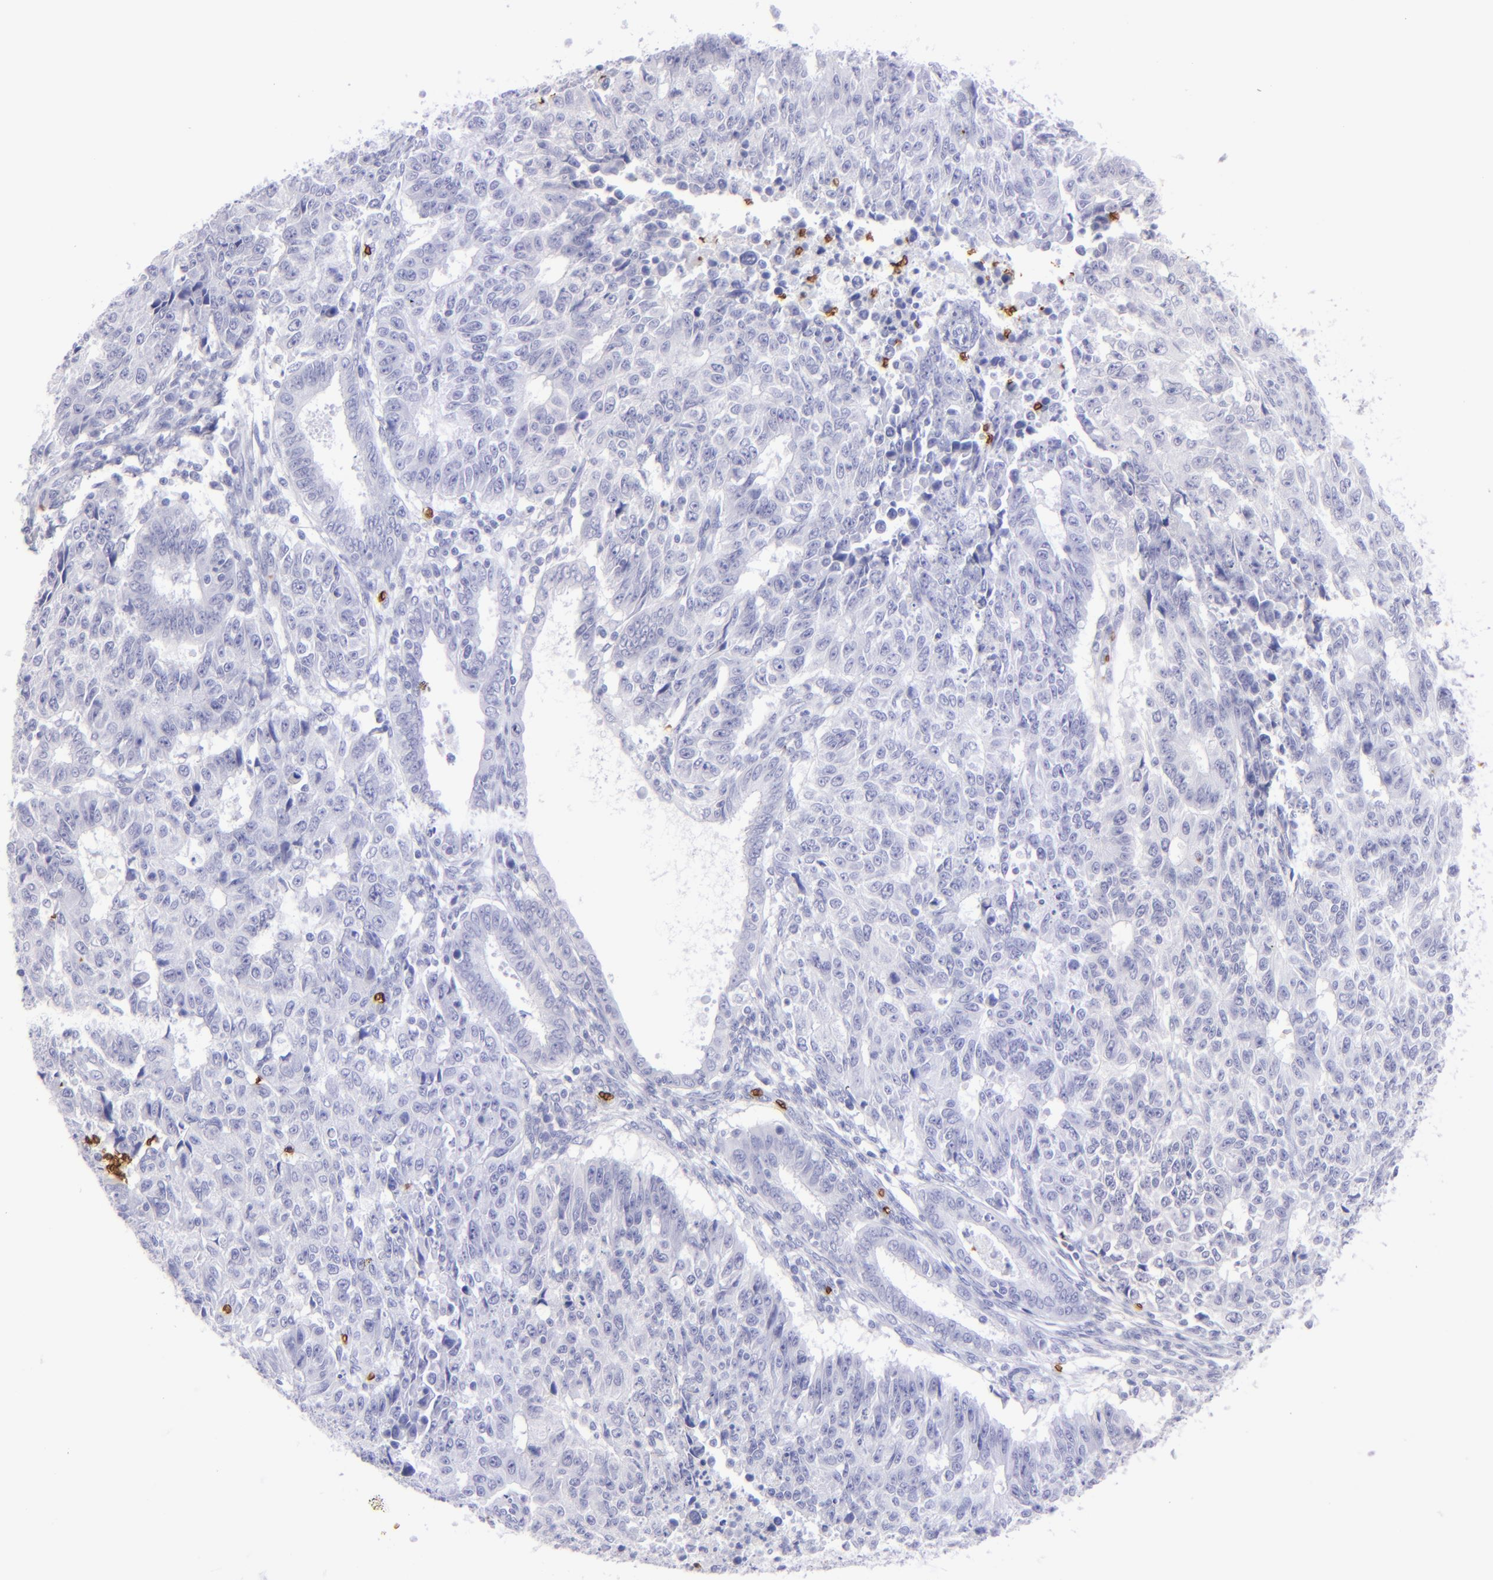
{"staining": {"intensity": "negative", "quantity": "none", "location": "none"}, "tissue": "endometrial cancer", "cell_type": "Tumor cells", "image_type": "cancer", "snomed": [{"axis": "morphology", "description": "Adenocarcinoma, NOS"}, {"axis": "topography", "description": "Endometrium"}], "caption": "Immunohistochemistry (IHC) of human endometrial adenocarcinoma demonstrates no positivity in tumor cells. (Stains: DAB (3,3'-diaminobenzidine) immunohistochemistry with hematoxylin counter stain, Microscopy: brightfield microscopy at high magnification).", "gene": "GYPA", "patient": {"sex": "female", "age": 42}}